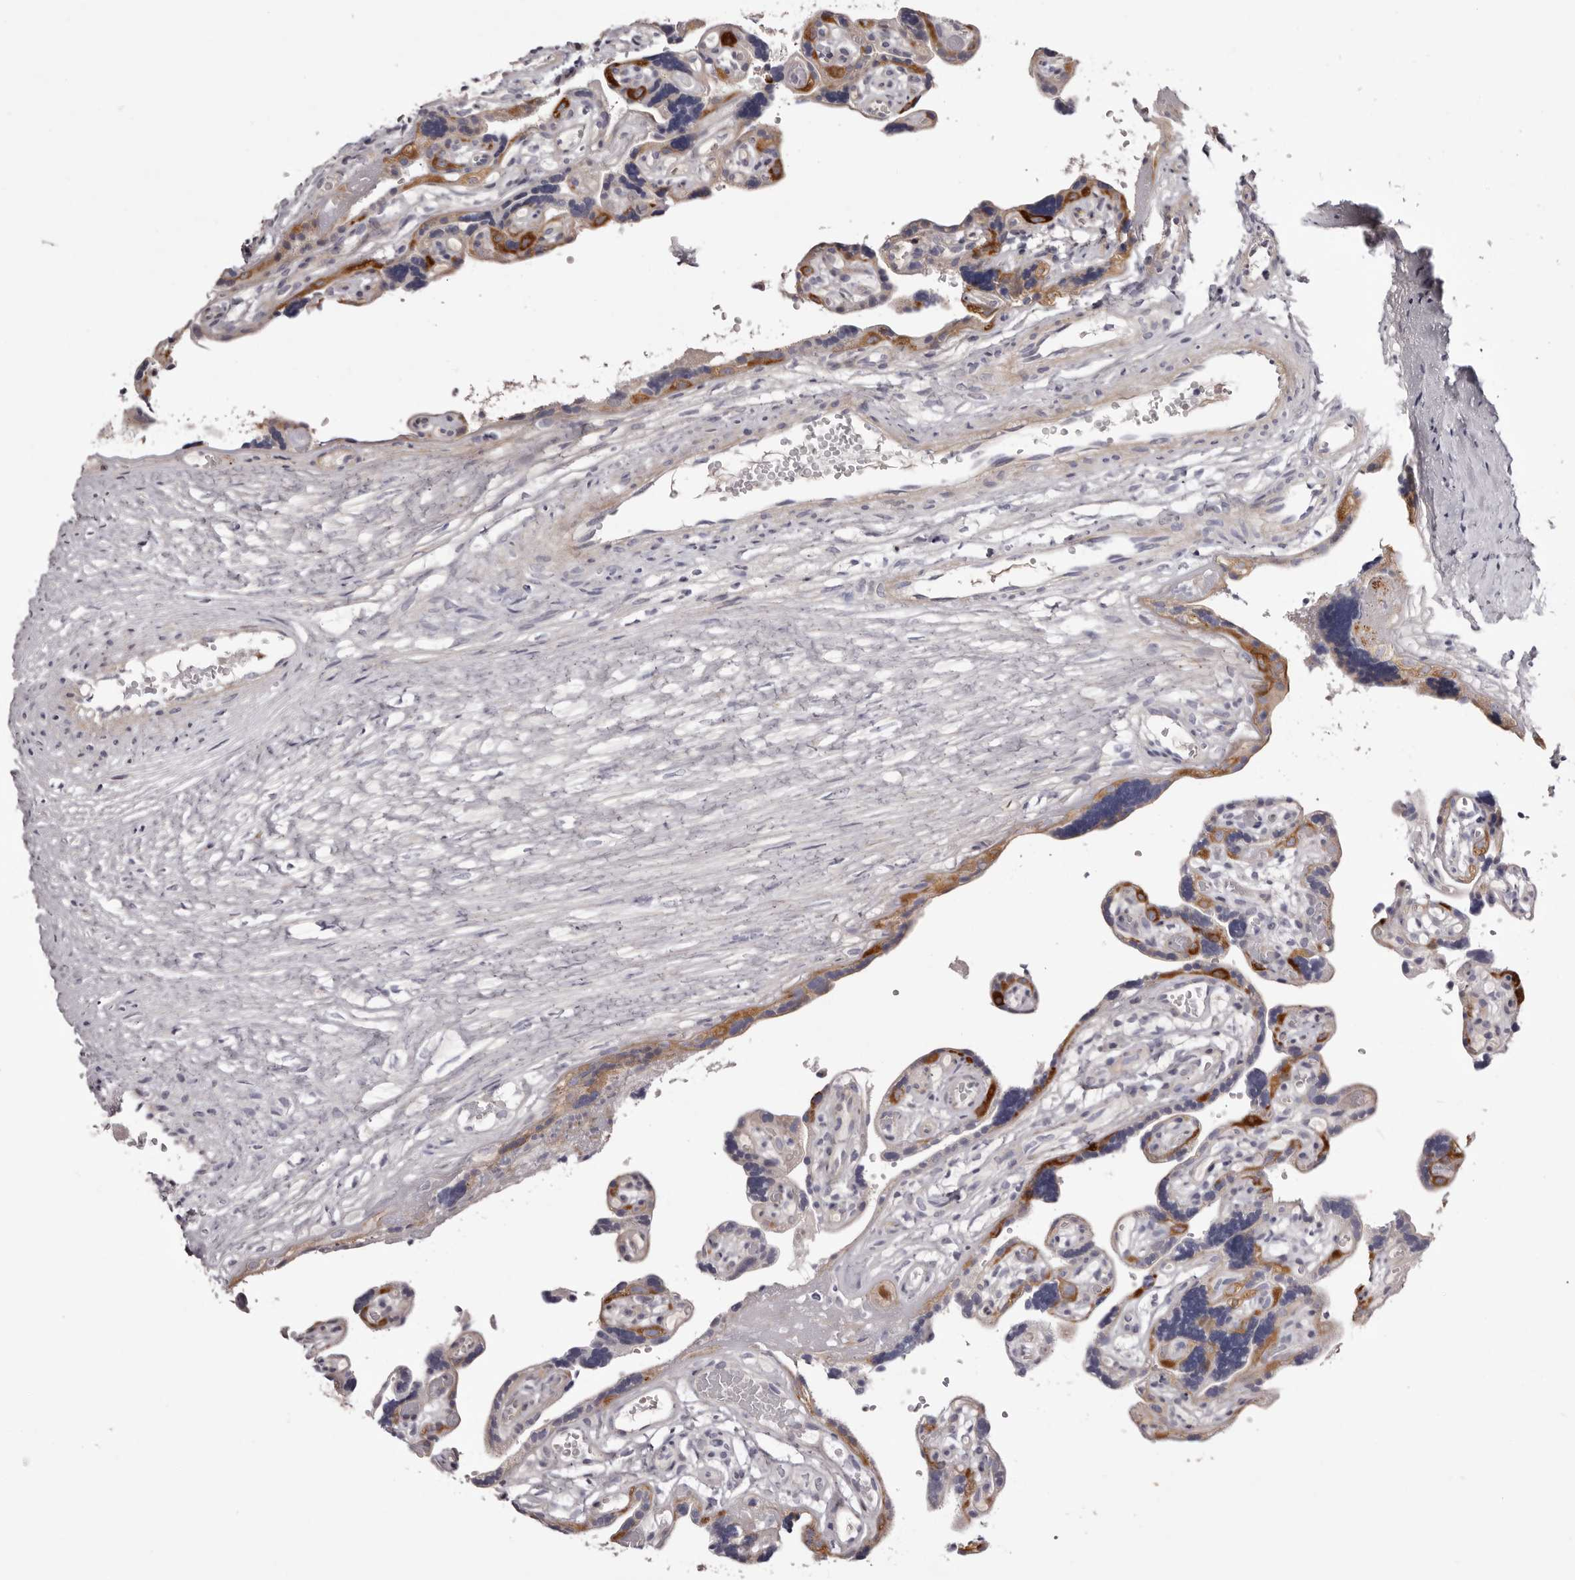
{"staining": {"intensity": "weak", "quantity": "25%-75%", "location": "cytoplasmic/membranous"}, "tissue": "placenta", "cell_type": "Decidual cells", "image_type": "normal", "snomed": [{"axis": "morphology", "description": "Normal tissue, NOS"}, {"axis": "topography", "description": "Placenta"}], "caption": "The histopathology image reveals staining of unremarkable placenta, revealing weak cytoplasmic/membranous protein staining (brown color) within decidual cells.", "gene": "PEG10", "patient": {"sex": "female", "age": 30}}